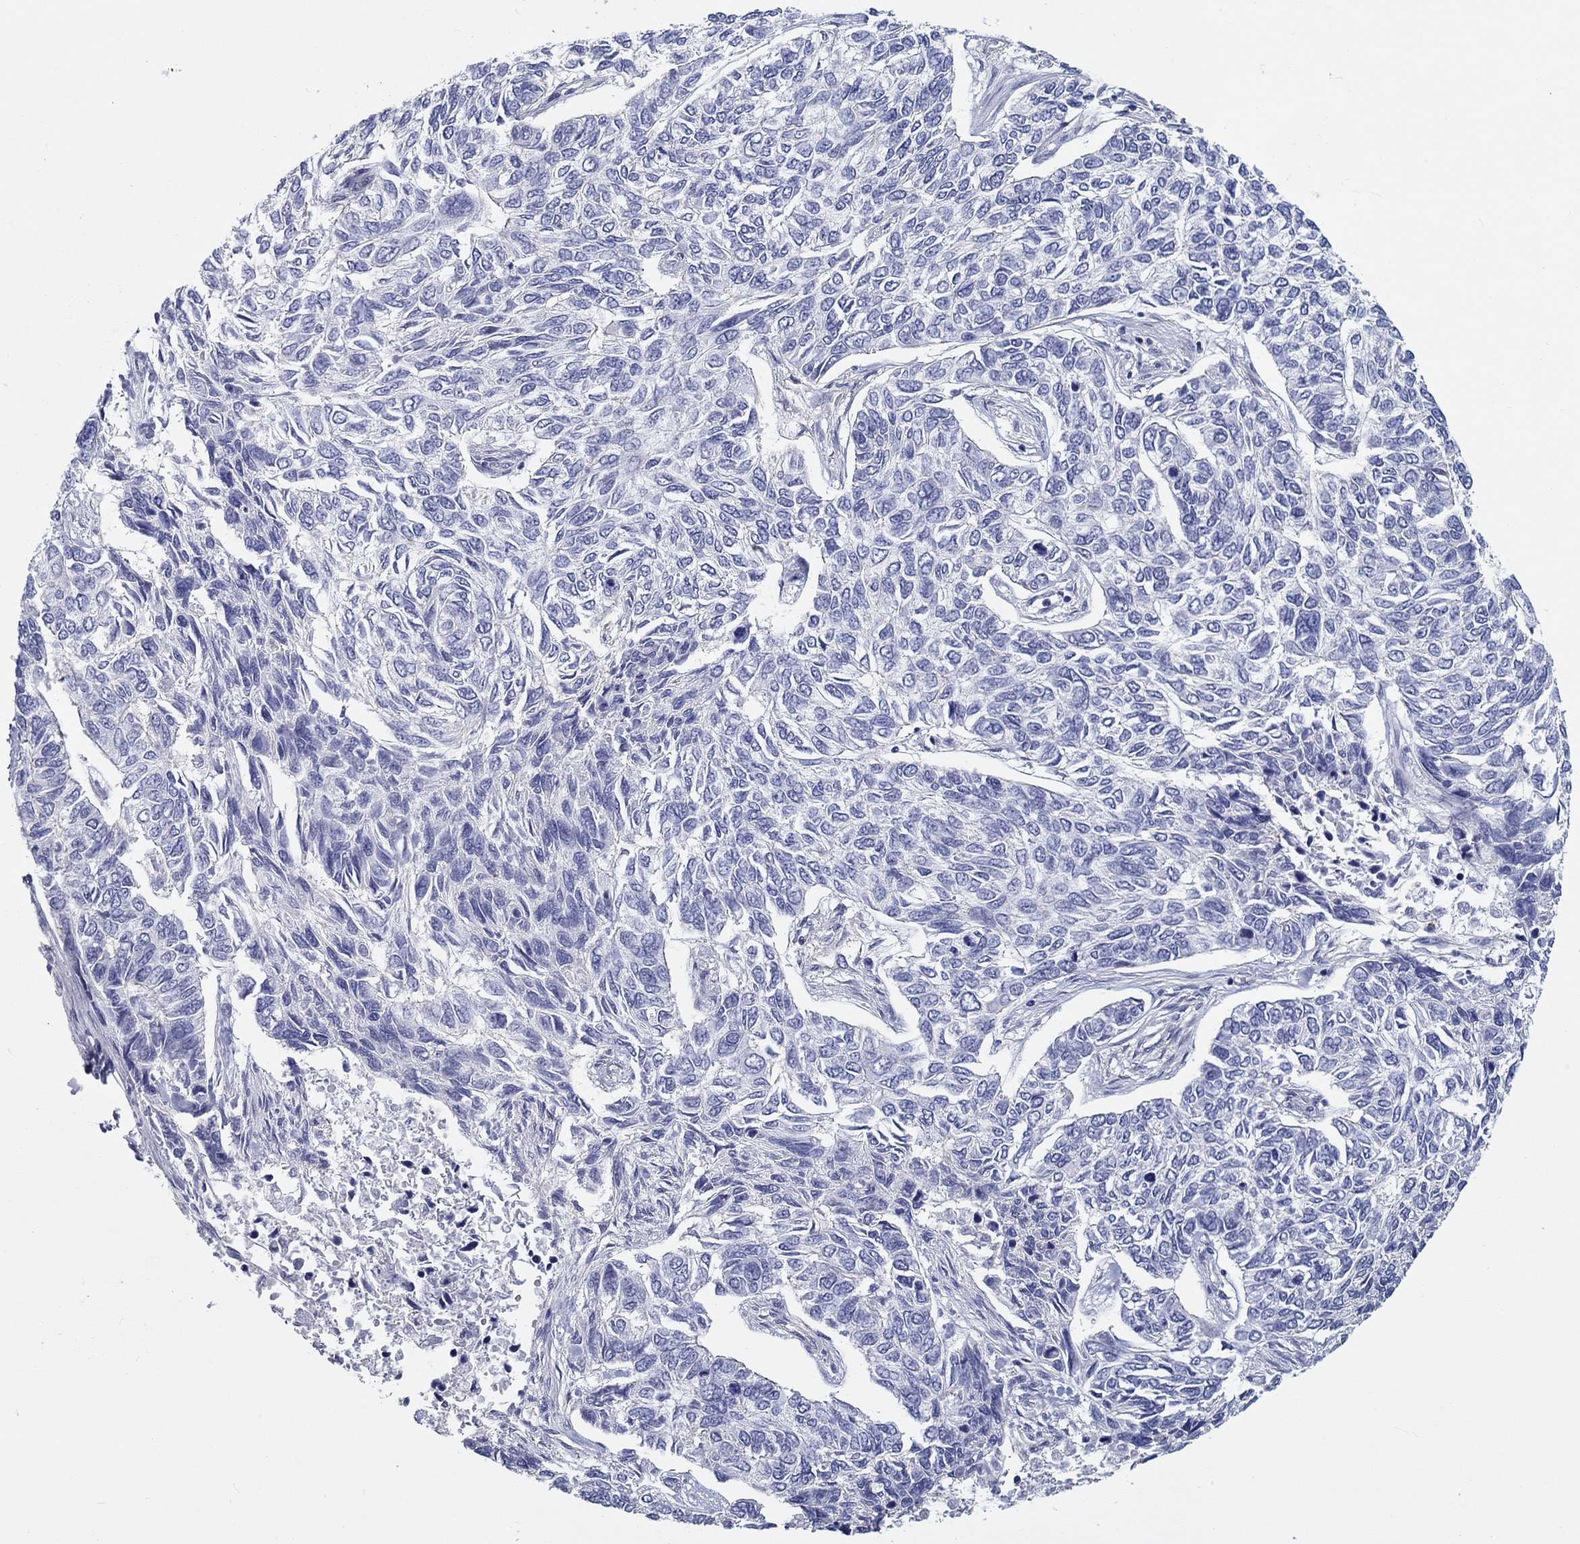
{"staining": {"intensity": "negative", "quantity": "none", "location": "none"}, "tissue": "skin cancer", "cell_type": "Tumor cells", "image_type": "cancer", "snomed": [{"axis": "morphology", "description": "Basal cell carcinoma"}, {"axis": "topography", "description": "Skin"}], "caption": "IHC of skin cancer displays no expression in tumor cells.", "gene": "CRYGD", "patient": {"sex": "female", "age": 65}}